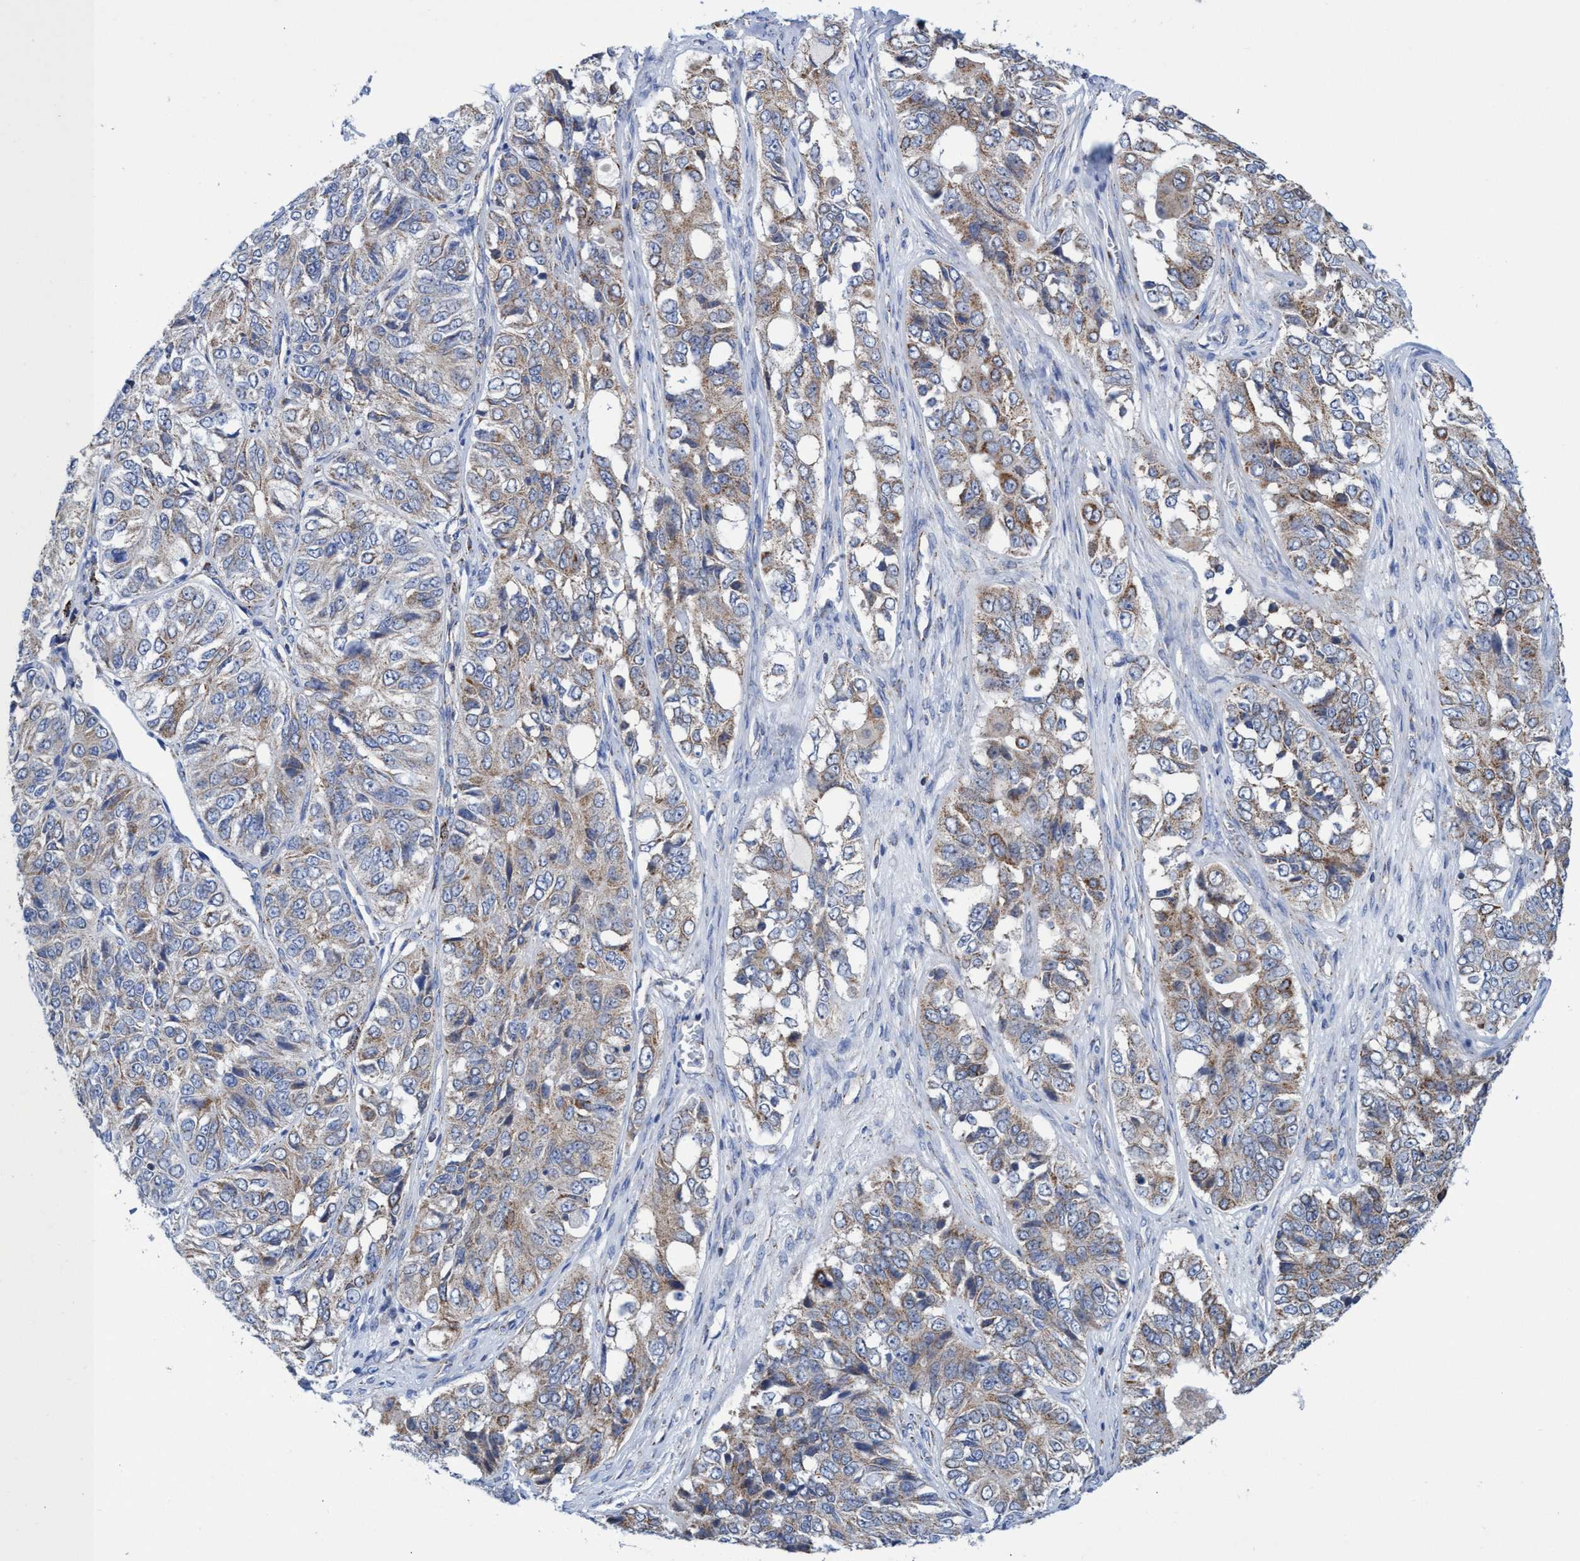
{"staining": {"intensity": "weak", "quantity": ">75%", "location": "cytoplasmic/membranous"}, "tissue": "ovarian cancer", "cell_type": "Tumor cells", "image_type": "cancer", "snomed": [{"axis": "morphology", "description": "Carcinoma, endometroid"}, {"axis": "topography", "description": "Ovary"}], "caption": "Immunohistochemical staining of ovarian cancer shows low levels of weak cytoplasmic/membranous protein expression in approximately >75% of tumor cells.", "gene": "ZNF750", "patient": {"sex": "female", "age": 51}}